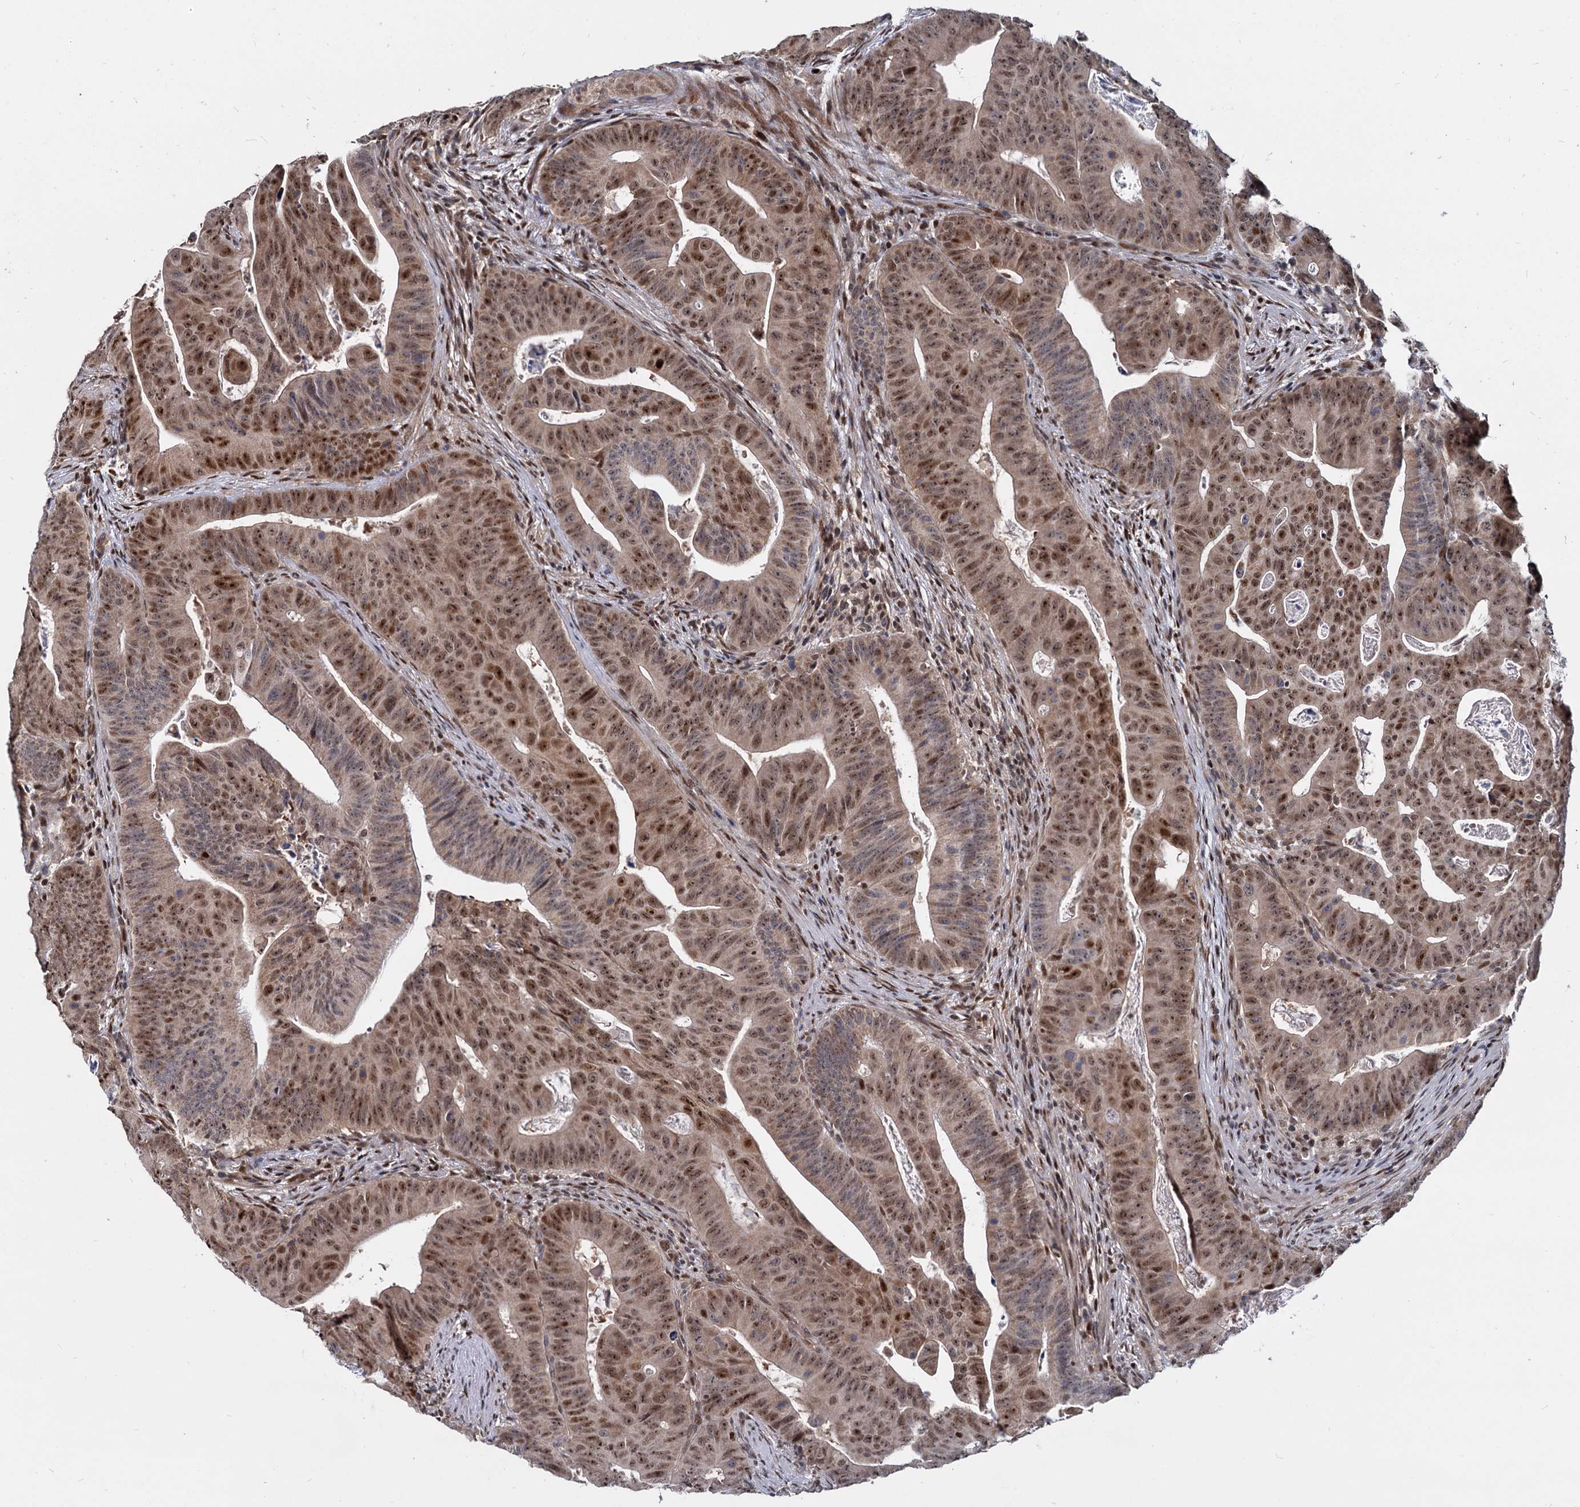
{"staining": {"intensity": "moderate", "quantity": ">75%", "location": "cytoplasmic/membranous,nuclear"}, "tissue": "colorectal cancer", "cell_type": "Tumor cells", "image_type": "cancer", "snomed": [{"axis": "morphology", "description": "Adenocarcinoma, NOS"}, {"axis": "topography", "description": "Rectum"}], "caption": "Protein expression analysis of human colorectal cancer (adenocarcinoma) reveals moderate cytoplasmic/membranous and nuclear expression in about >75% of tumor cells.", "gene": "UBLCP1", "patient": {"sex": "female", "age": 75}}